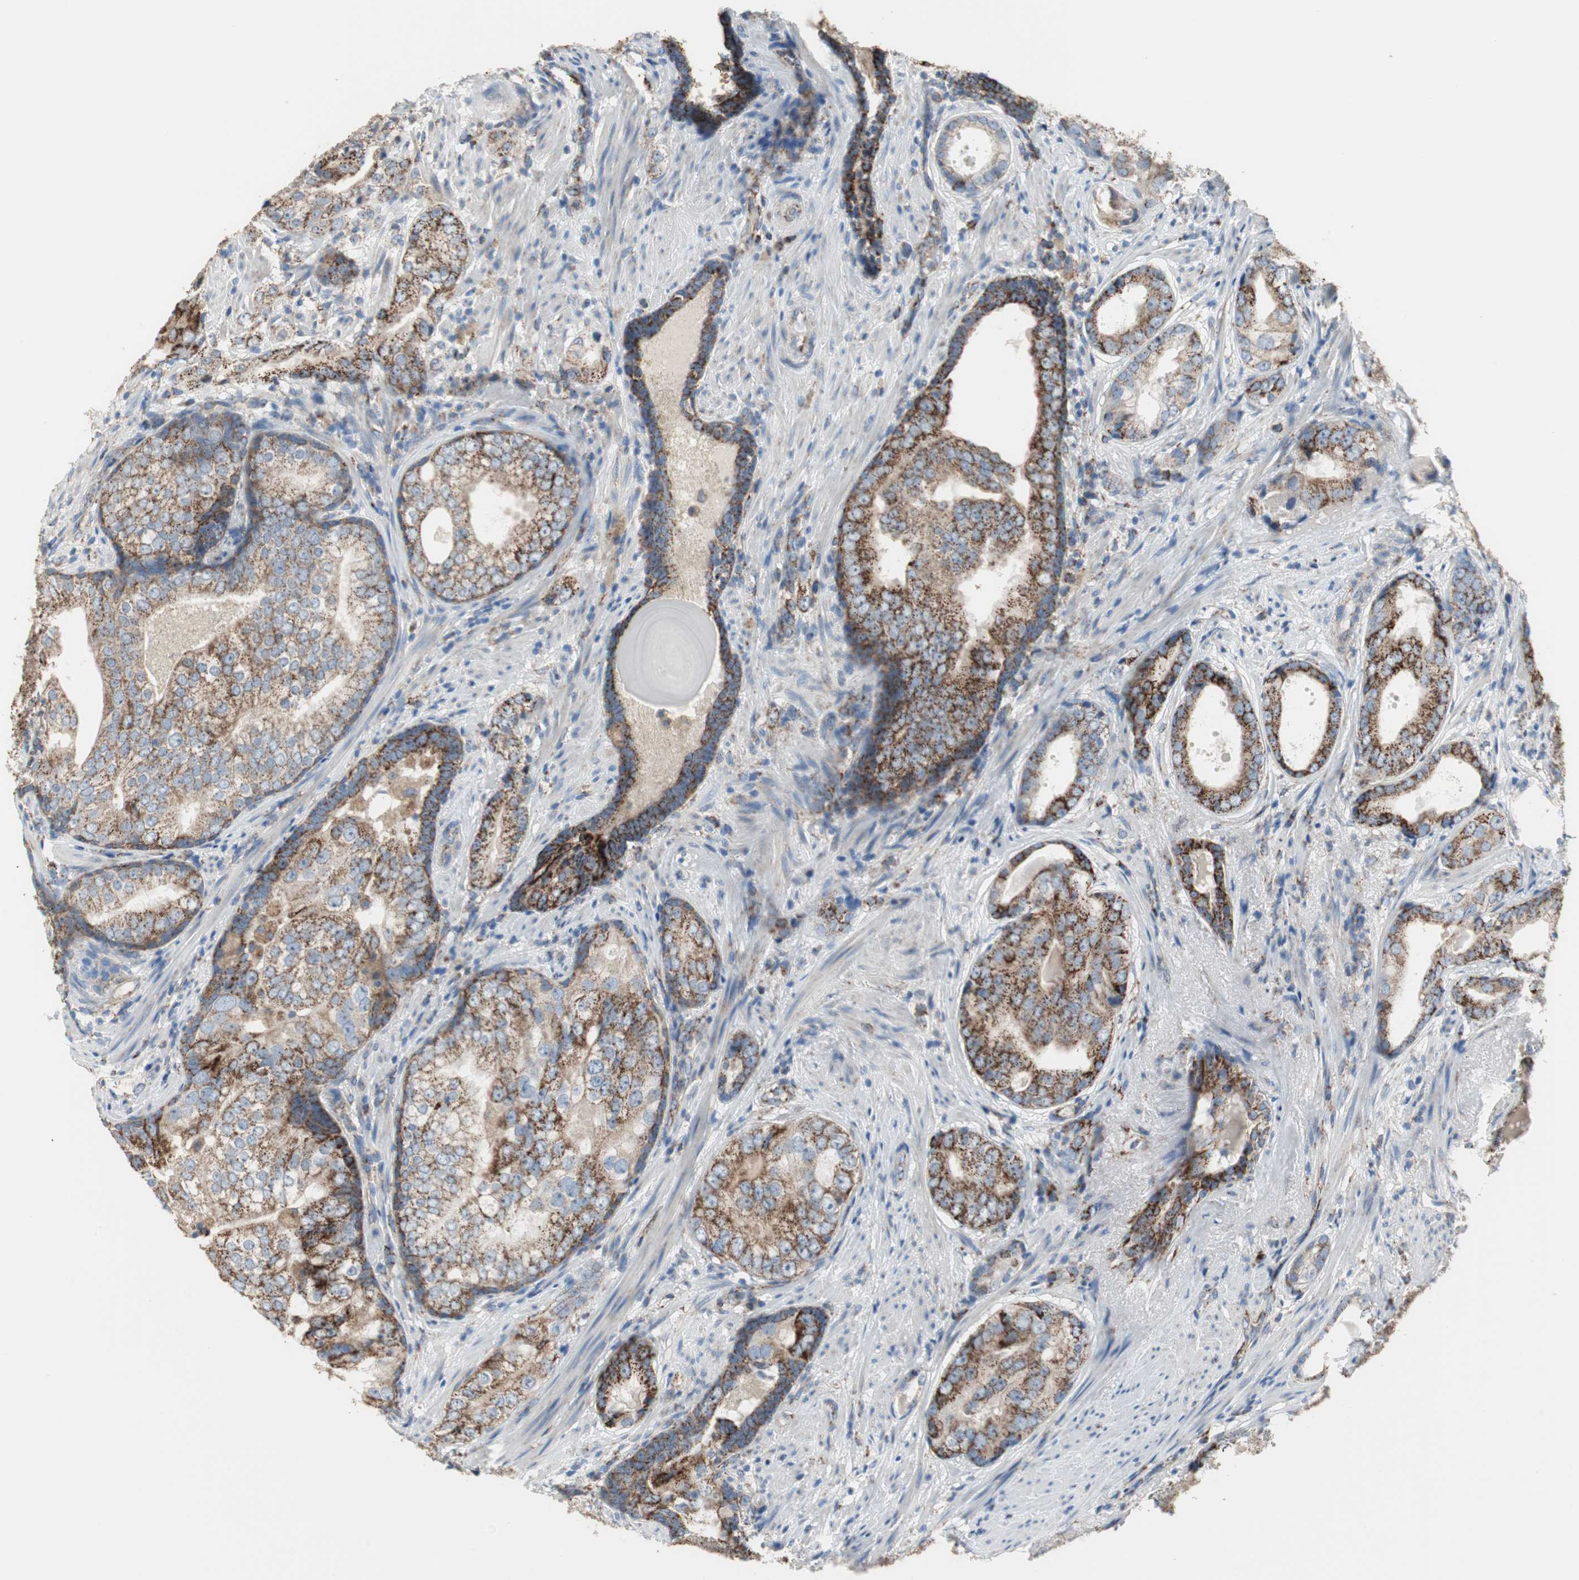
{"staining": {"intensity": "strong", "quantity": "25%-75%", "location": "cytoplasmic/membranous"}, "tissue": "prostate cancer", "cell_type": "Tumor cells", "image_type": "cancer", "snomed": [{"axis": "morphology", "description": "Adenocarcinoma, High grade"}, {"axis": "topography", "description": "Prostate"}], "caption": "There is high levels of strong cytoplasmic/membranous positivity in tumor cells of prostate high-grade adenocarcinoma, as demonstrated by immunohistochemical staining (brown color).", "gene": "TST", "patient": {"sex": "male", "age": 66}}